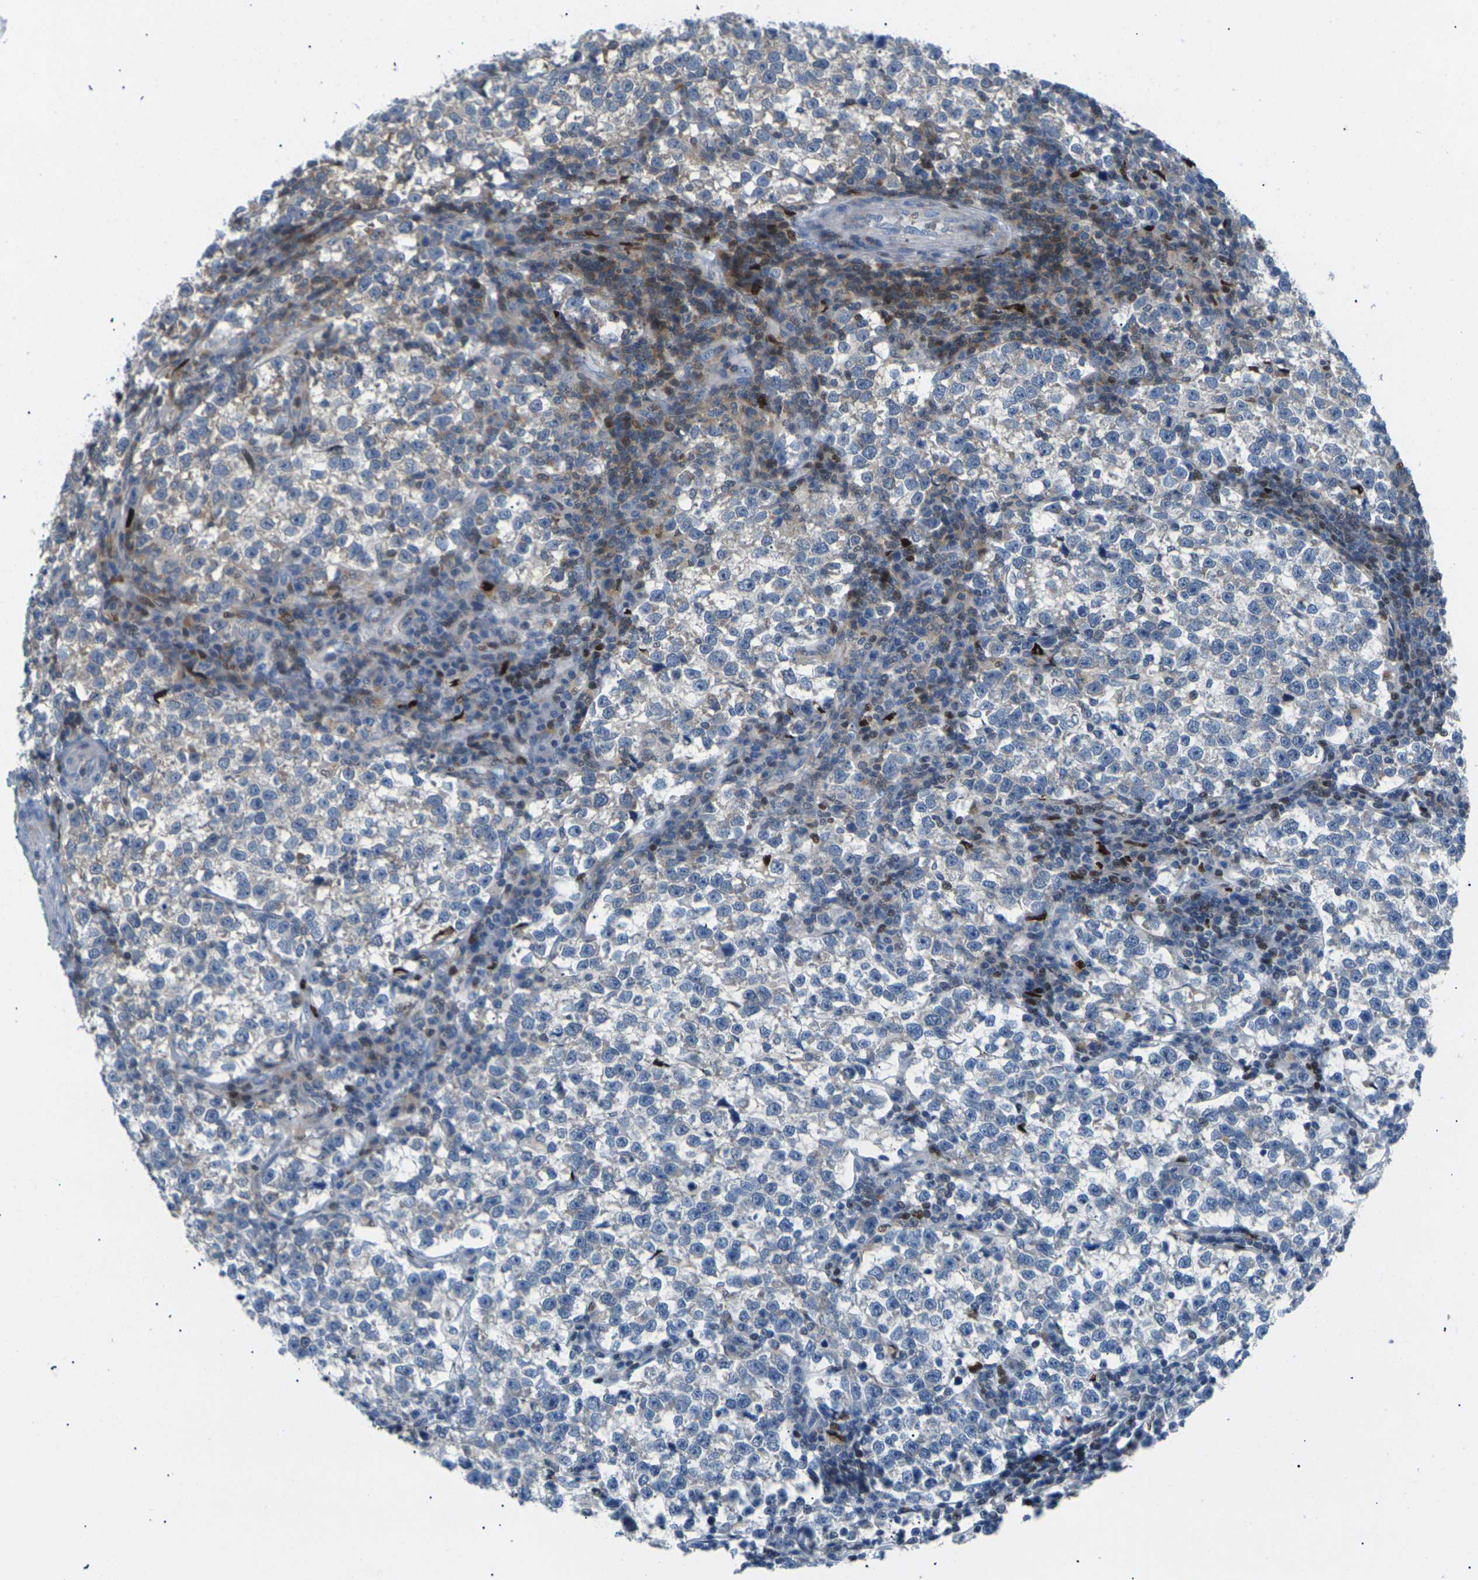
{"staining": {"intensity": "moderate", "quantity": "25%-75%", "location": "cytoplasmic/membranous"}, "tissue": "testis cancer", "cell_type": "Tumor cells", "image_type": "cancer", "snomed": [{"axis": "morphology", "description": "Normal tissue, NOS"}, {"axis": "morphology", "description": "Seminoma, NOS"}, {"axis": "topography", "description": "Testis"}], "caption": "Immunohistochemistry (IHC) image of neoplastic tissue: human testis cancer (seminoma) stained using IHC displays medium levels of moderate protein expression localized specifically in the cytoplasmic/membranous of tumor cells, appearing as a cytoplasmic/membranous brown color.", "gene": "RPS6KA3", "patient": {"sex": "male", "age": 43}}